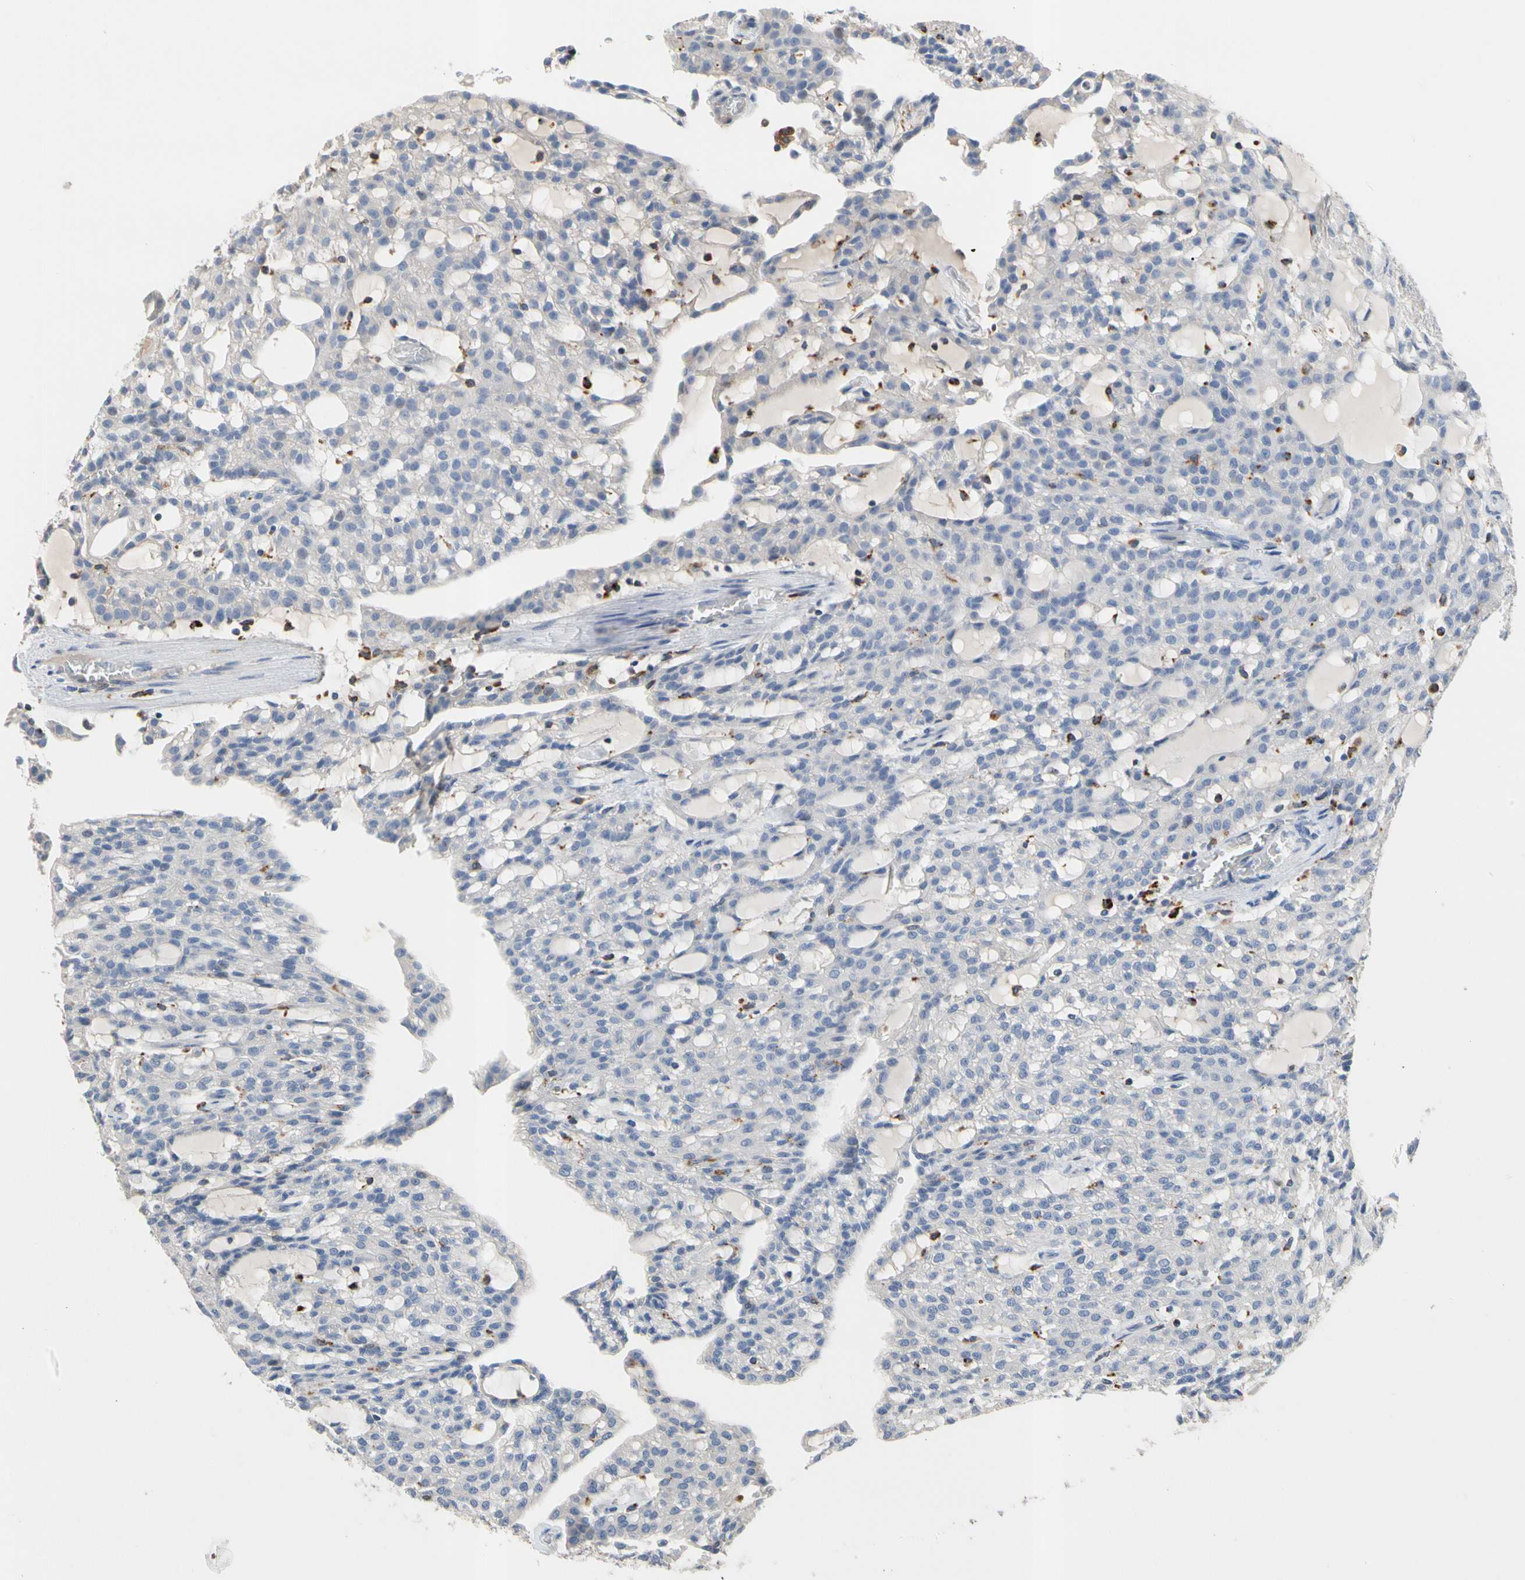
{"staining": {"intensity": "negative", "quantity": "none", "location": "none"}, "tissue": "renal cancer", "cell_type": "Tumor cells", "image_type": "cancer", "snomed": [{"axis": "morphology", "description": "Adenocarcinoma, NOS"}, {"axis": "topography", "description": "Kidney"}], "caption": "The micrograph displays no significant positivity in tumor cells of renal cancer (adenocarcinoma).", "gene": "ADA2", "patient": {"sex": "male", "age": 63}}